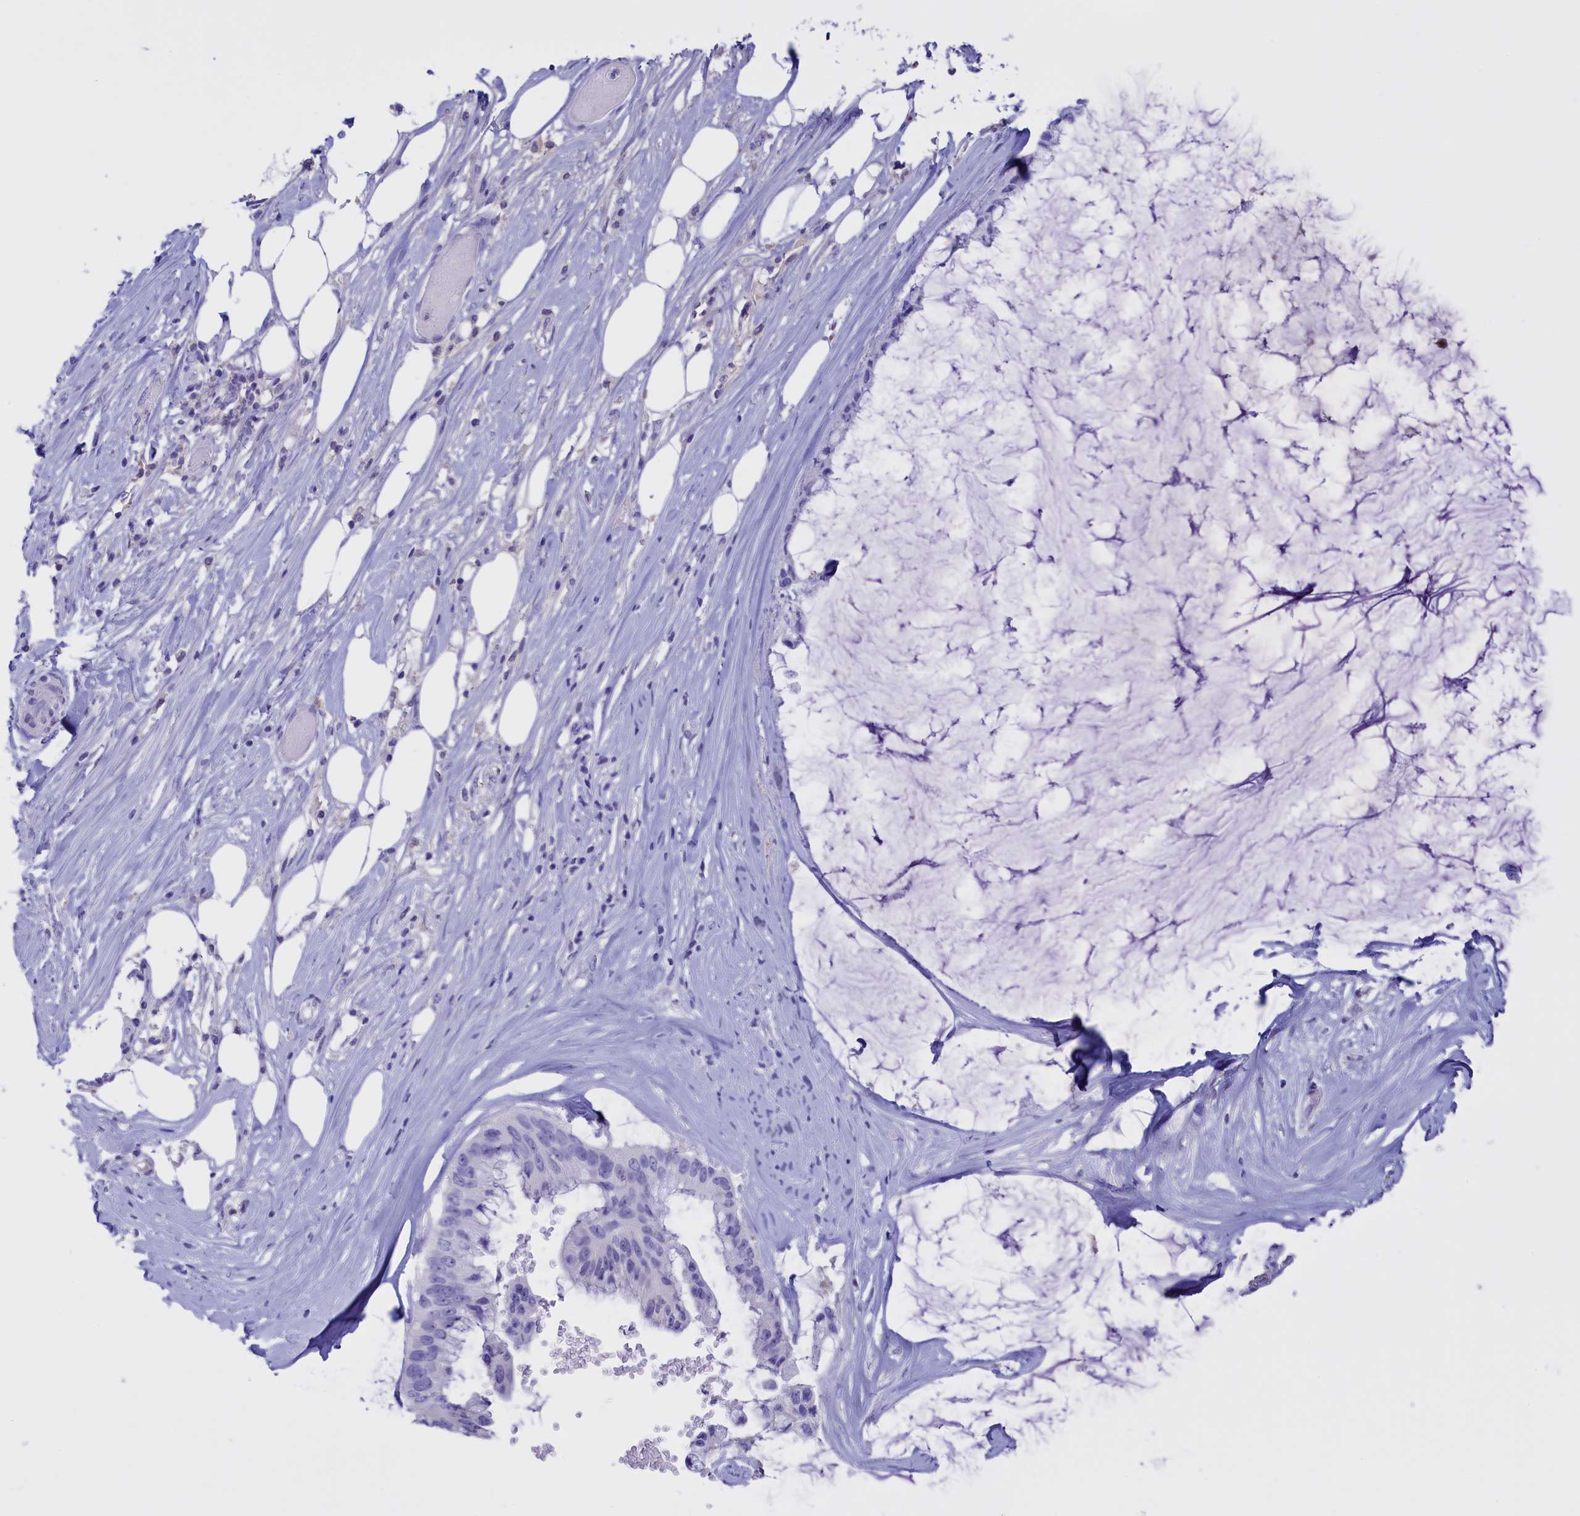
{"staining": {"intensity": "negative", "quantity": "none", "location": "none"}, "tissue": "ovarian cancer", "cell_type": "Tumor cells", "image_type": "cancer", "snomed": [{"axis": "morphology", "description": "Cystadenocarcinoma, mucinous, NOS"}, {"axis": "topography", "description": "Ovary"}], "caption": "The IHC micrograph has no significant staining in tumor cells of ovarian cancer tissue.", "gene": "PROK2", "patient": {"sex": "female", "age": 39}}